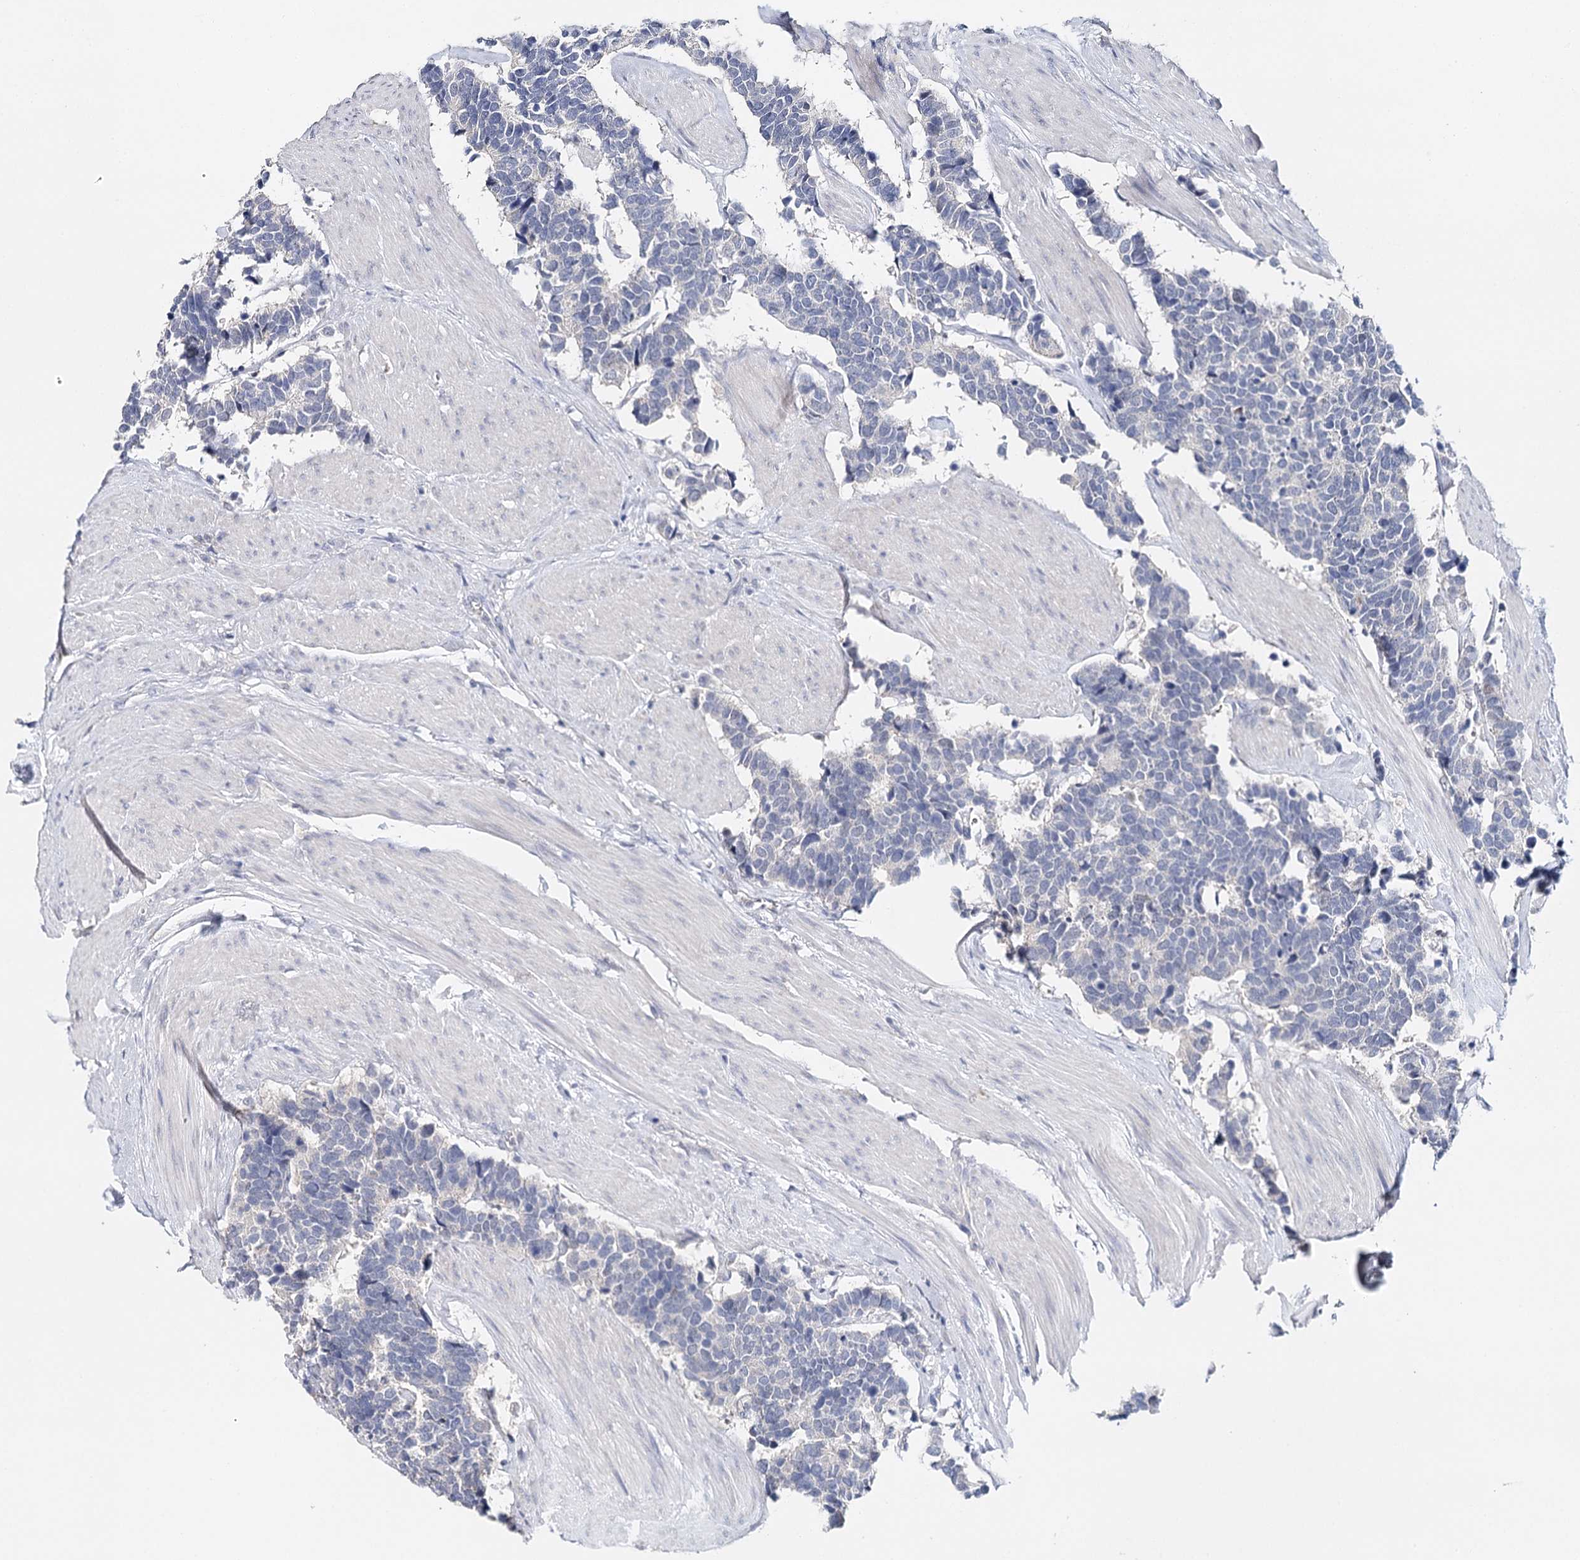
{"staining": {"intensity": "moderate", "quantity": "25%-75%", "location": "nuclear"}, "tissue": "carcinoid", "cell_type": "Tumor cells", "image_type": "cancer", "snomed": [{"axis": "morphology", "description": "Carcinoma, NOS"}, {"axis": "morphology", "description": "Carcinoid, malignant, NOS"}, {"axis": "topography", "description": "Urinary bladder"}], "caption": "Immunohistochemical staining of malignant carcinoid shows moderate nuclear protein positivity in about 25%-75% of tumor cells.", "gene": "TP53", "patient": {"sex": "male", "age": 57}}